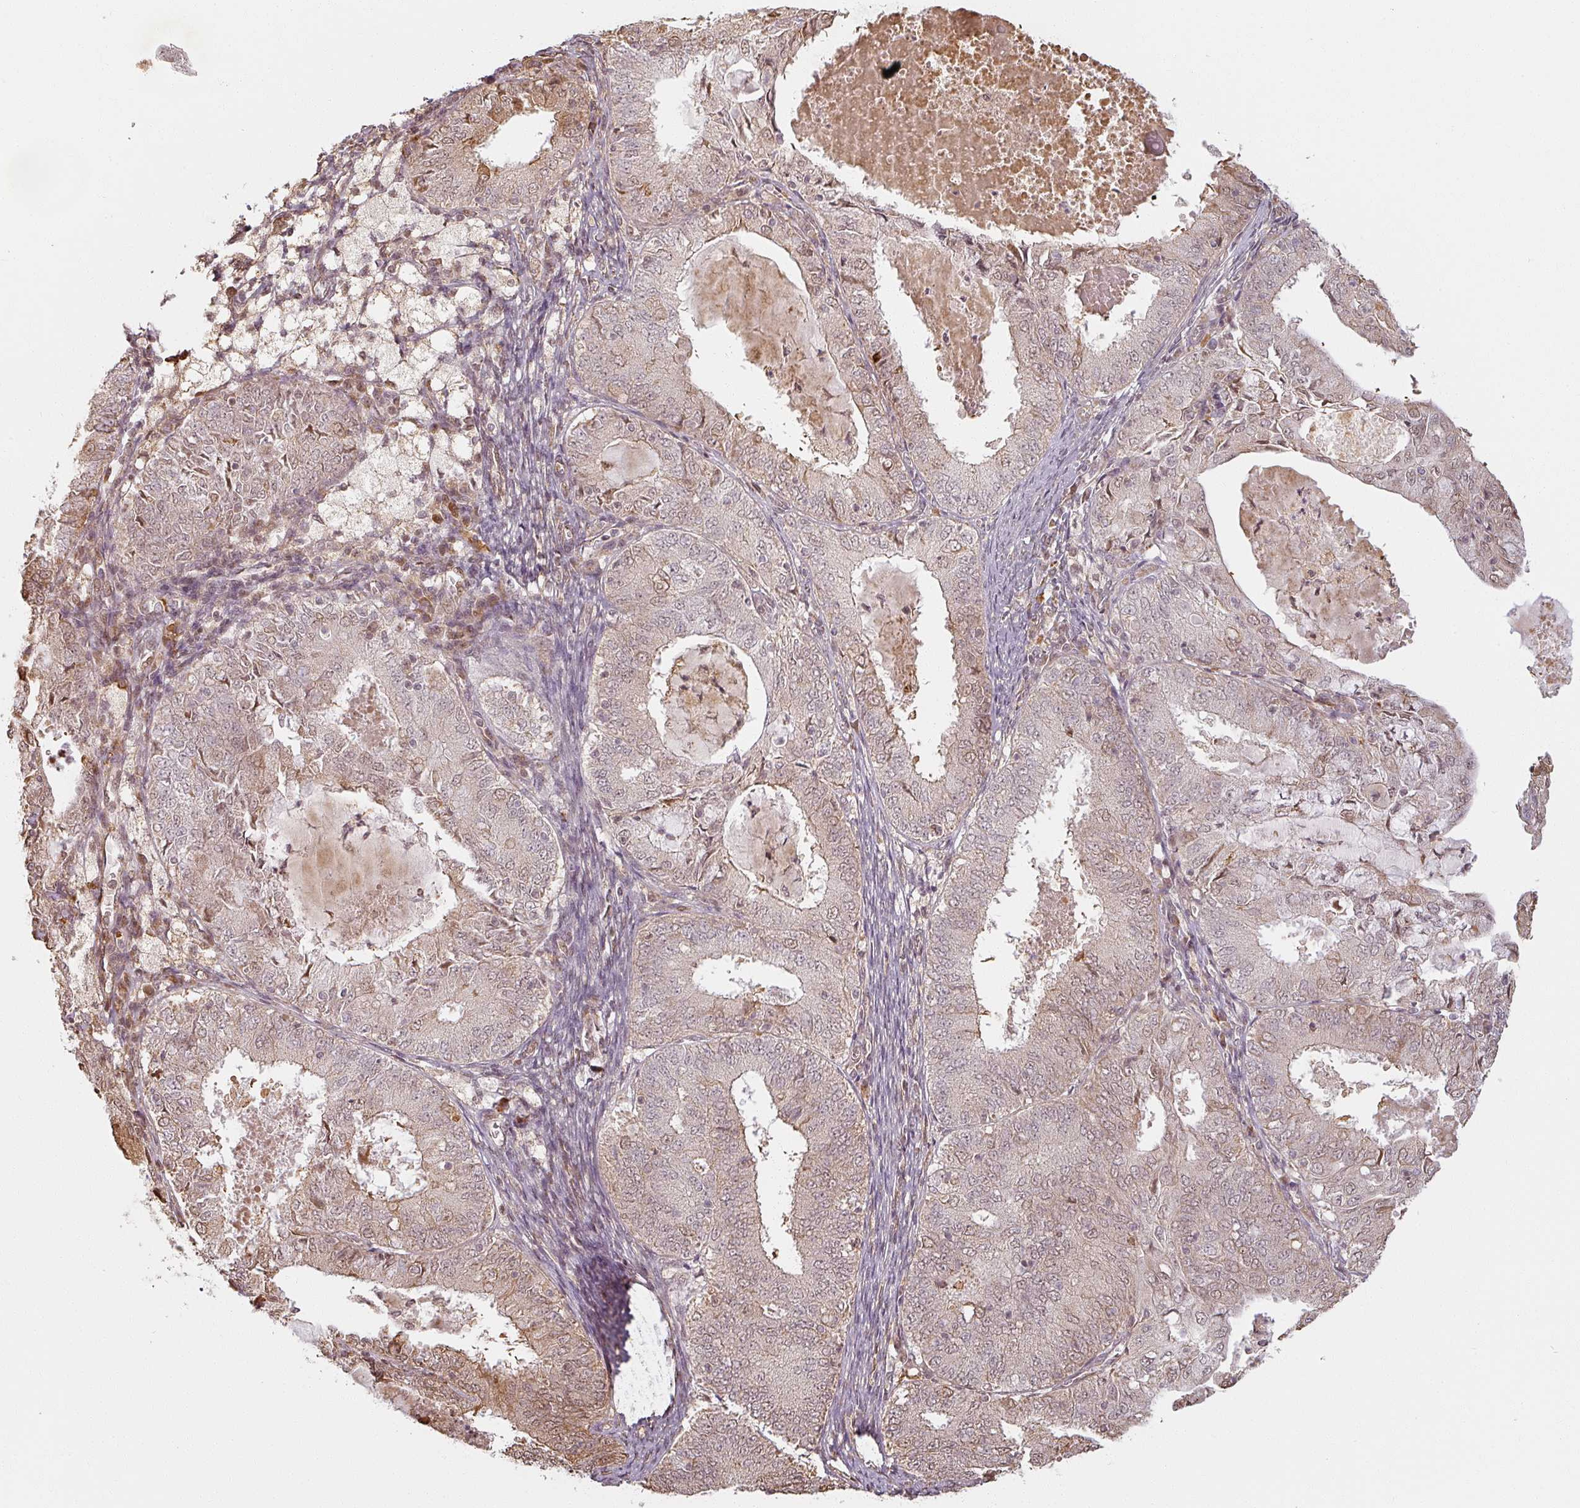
{"staining": {"intensity": "weak", "quantity": ">75%", "location": "cytoplasmic/membranous,nuclear"}, "tissue": "endometrial cancer", "cell_type": "Tumor cells", "image_type": "cancer", "snomed": [{"axis": "morphology", "description": "Adenocarcinoma, NOS"}, {"axis": "topography", "description": "Endometrium"}], "caption": "This photomicrograph exhibits endometrial cancer stained with immunohistochemistry (IHC) to label a protein in brown. The cytoplasmic/membranous and nuclear of tumor cells show weak positivity for the protein. Nuclei are counter-stained blue.", "gene": "MED19", "patient": {"sex": "female", "age": 57}}